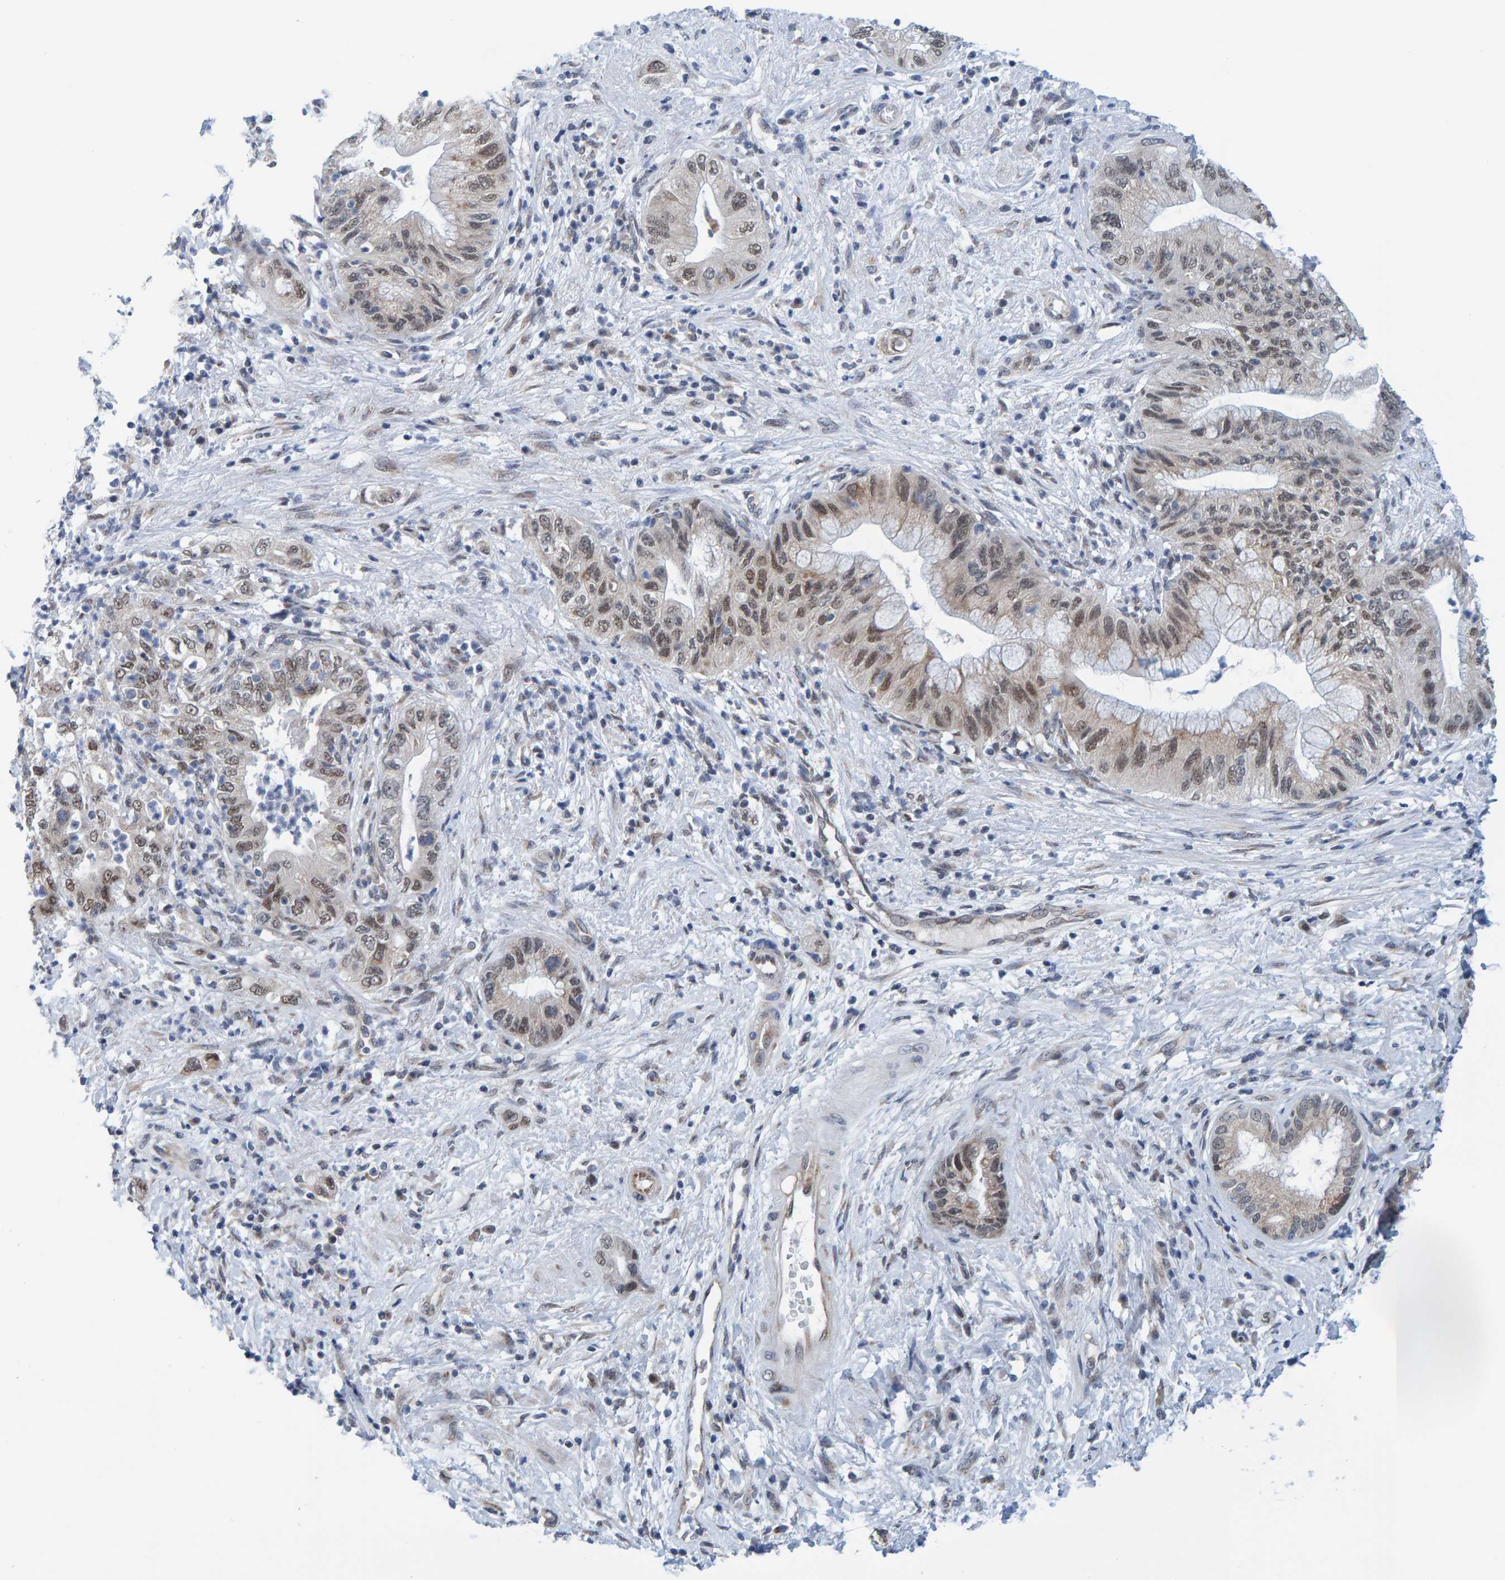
{"staining": {"intensity": "weak", "quantity": ">75%", "location": "nuclear"}, "tissue": "pancreatic cancer", "cell_type": "Tumor cells", "image_type": "cancer", "snomed": [{"axis": "morphology", "description": "Adenocarcinoma, NOS"}, {"axis": "topography", "description": "Pancreas"}], "caption": "Immunohistochemical staining of pancreatic cancer exhibits low levels of weak nuclear expression in about >75% of tumor cells.", "gene": "SCRN2", "patient": {"sex": "female", "age": 73}}